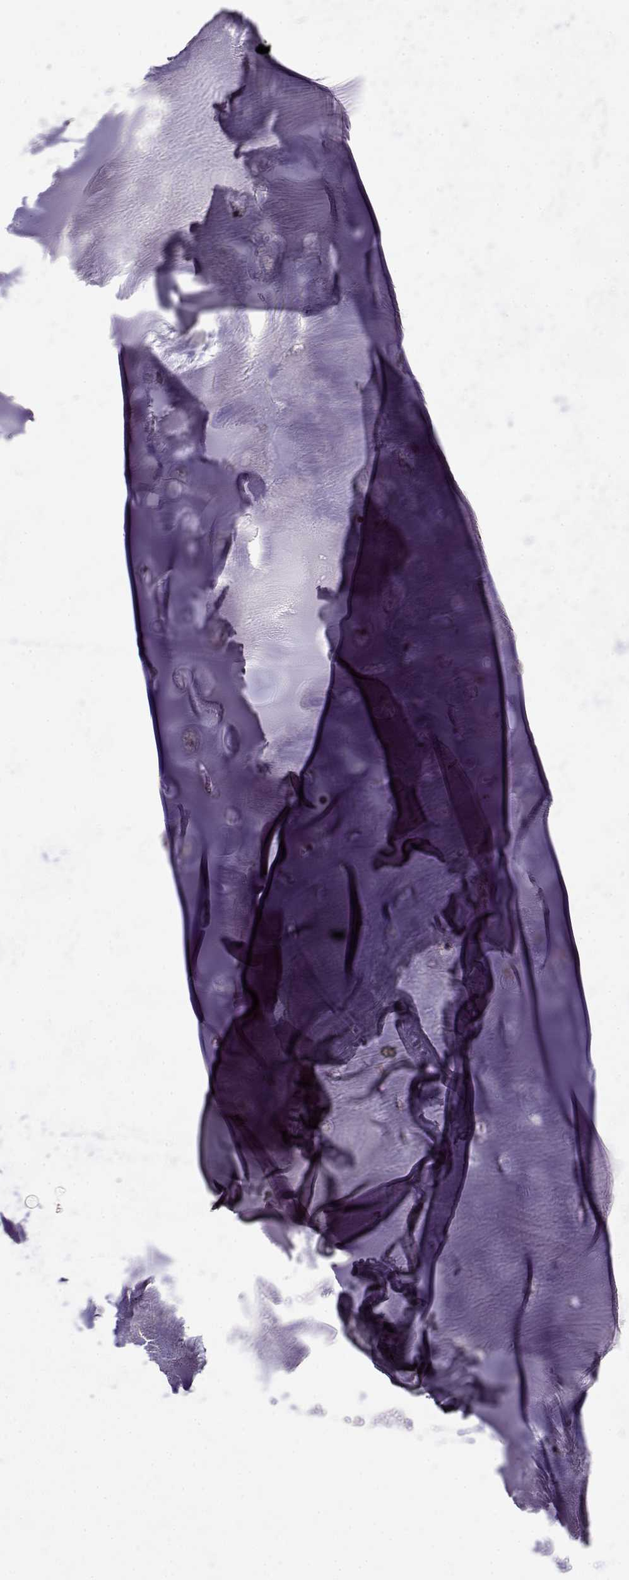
{"staining": {"intensity": "negative", "quantity": "none", "location": "none"}, "tissue": "adipose tissue", "cell_type": "Adipocytes", "image_type": "normal", "snomed": [{"axis": "morphology", "description": "Normal tissue, NOS"}, {"axis": "morphology", "description": "Squamous cell carcinoma, NOS"}, {"axis": "topography", "description": "Cartilage tissue"}, {"axis": "topography", "description": "Lung"}], "caption": "Immunohistochemistry (IHC) of benign adipose tissue shows no staining in adipocytes.", "gene": "IFITM1", "patient": {"sex": "male", "age": 66}}